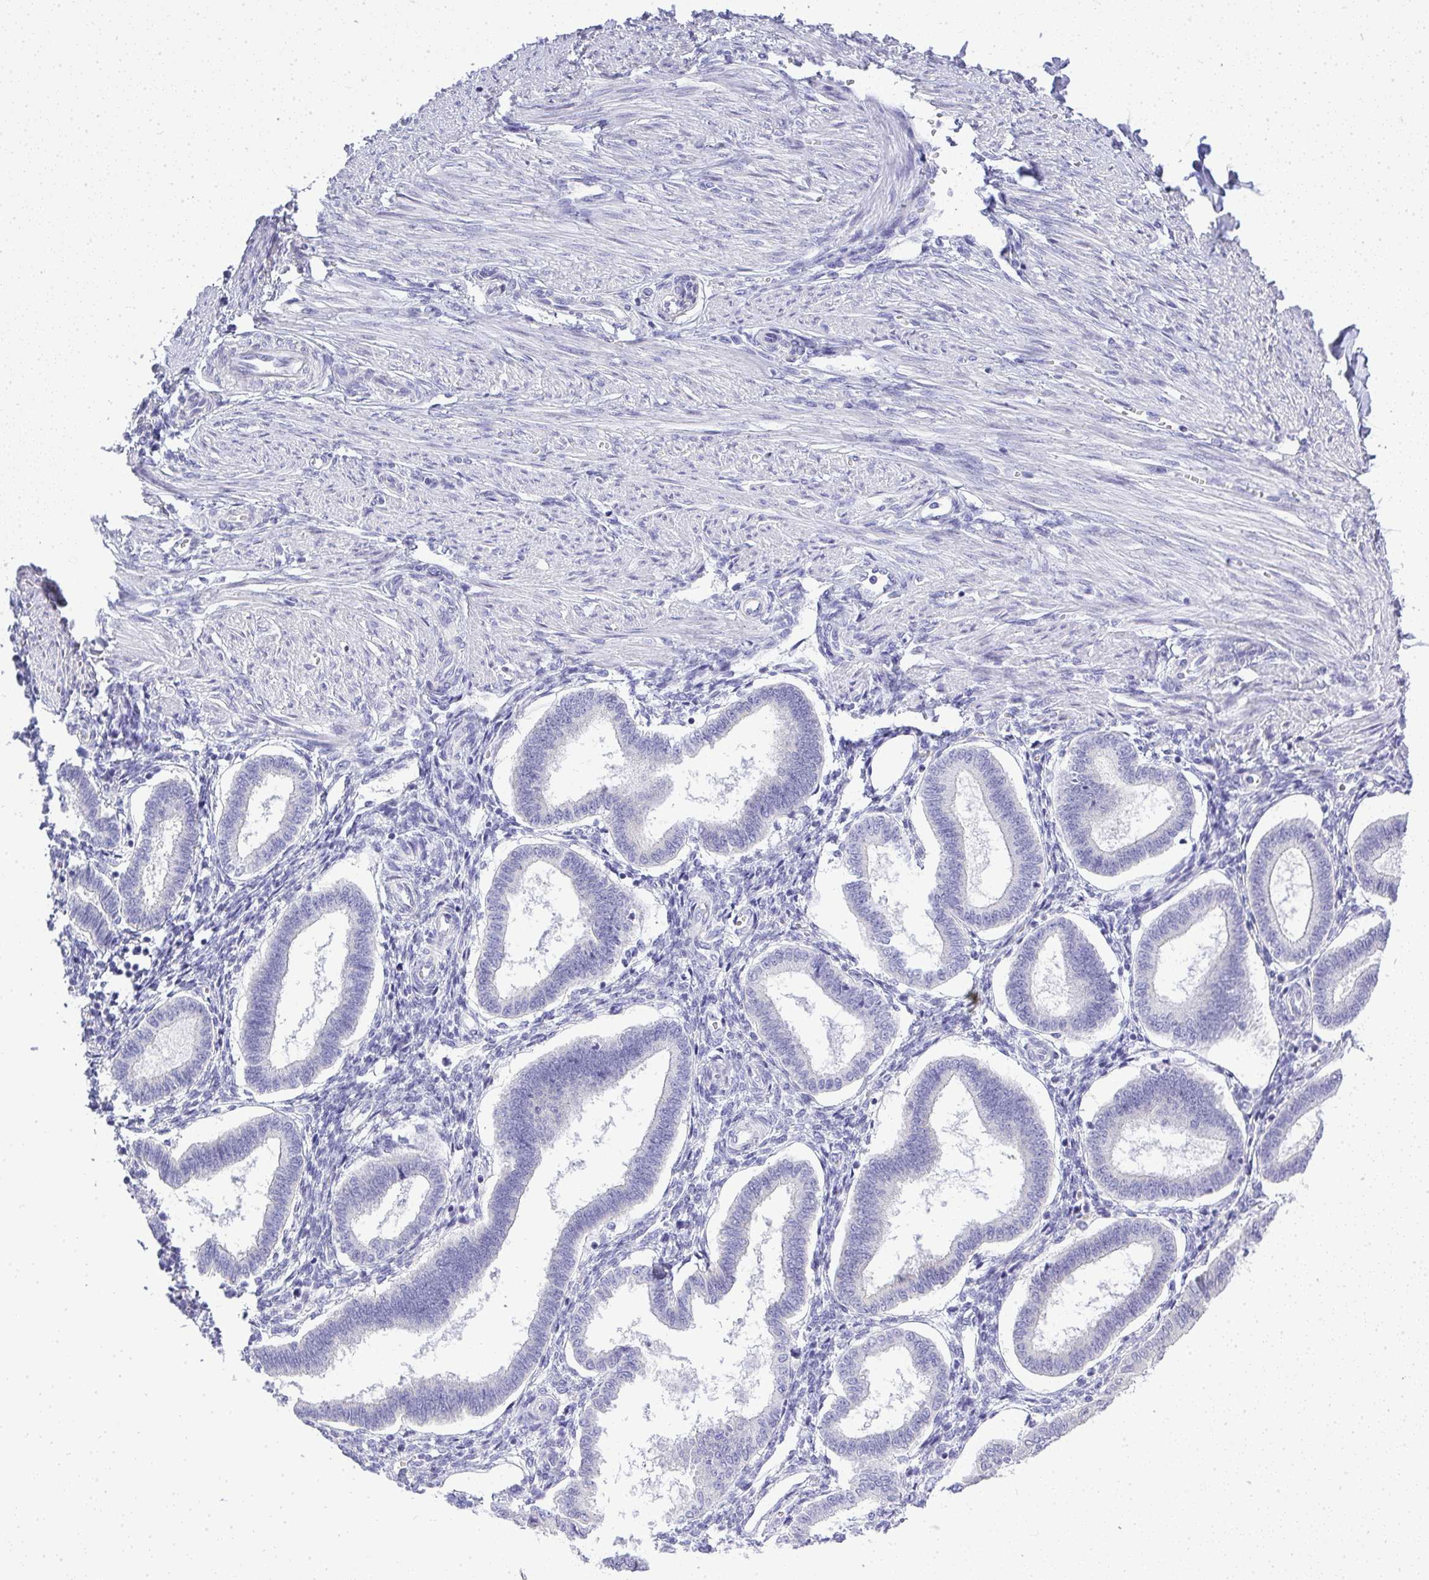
{"staining": {"intensity": "negative", "quantity": "none", "location": "none"}, "tissue": "endometrium", "cell_type": "Cells in endometrial stroma", "image_type": "normal", "snomed": [{"axis": "morphology", "description": "Normal tissue, NOS"}, {"axis": "topography", "description": "Endometrium"}], "caption": "There is no significant expression in cells in endometrial stroma of endometrium. (Stains: DAB (3,3'-diaminobenzidine) immunohistochemistry (IHC) with hematoxylin counter stain, Microscopy: brightfield microscopy at high magnification).", "gene": "PLPPR3", "patient": {"sex": "female", "age": 24}}